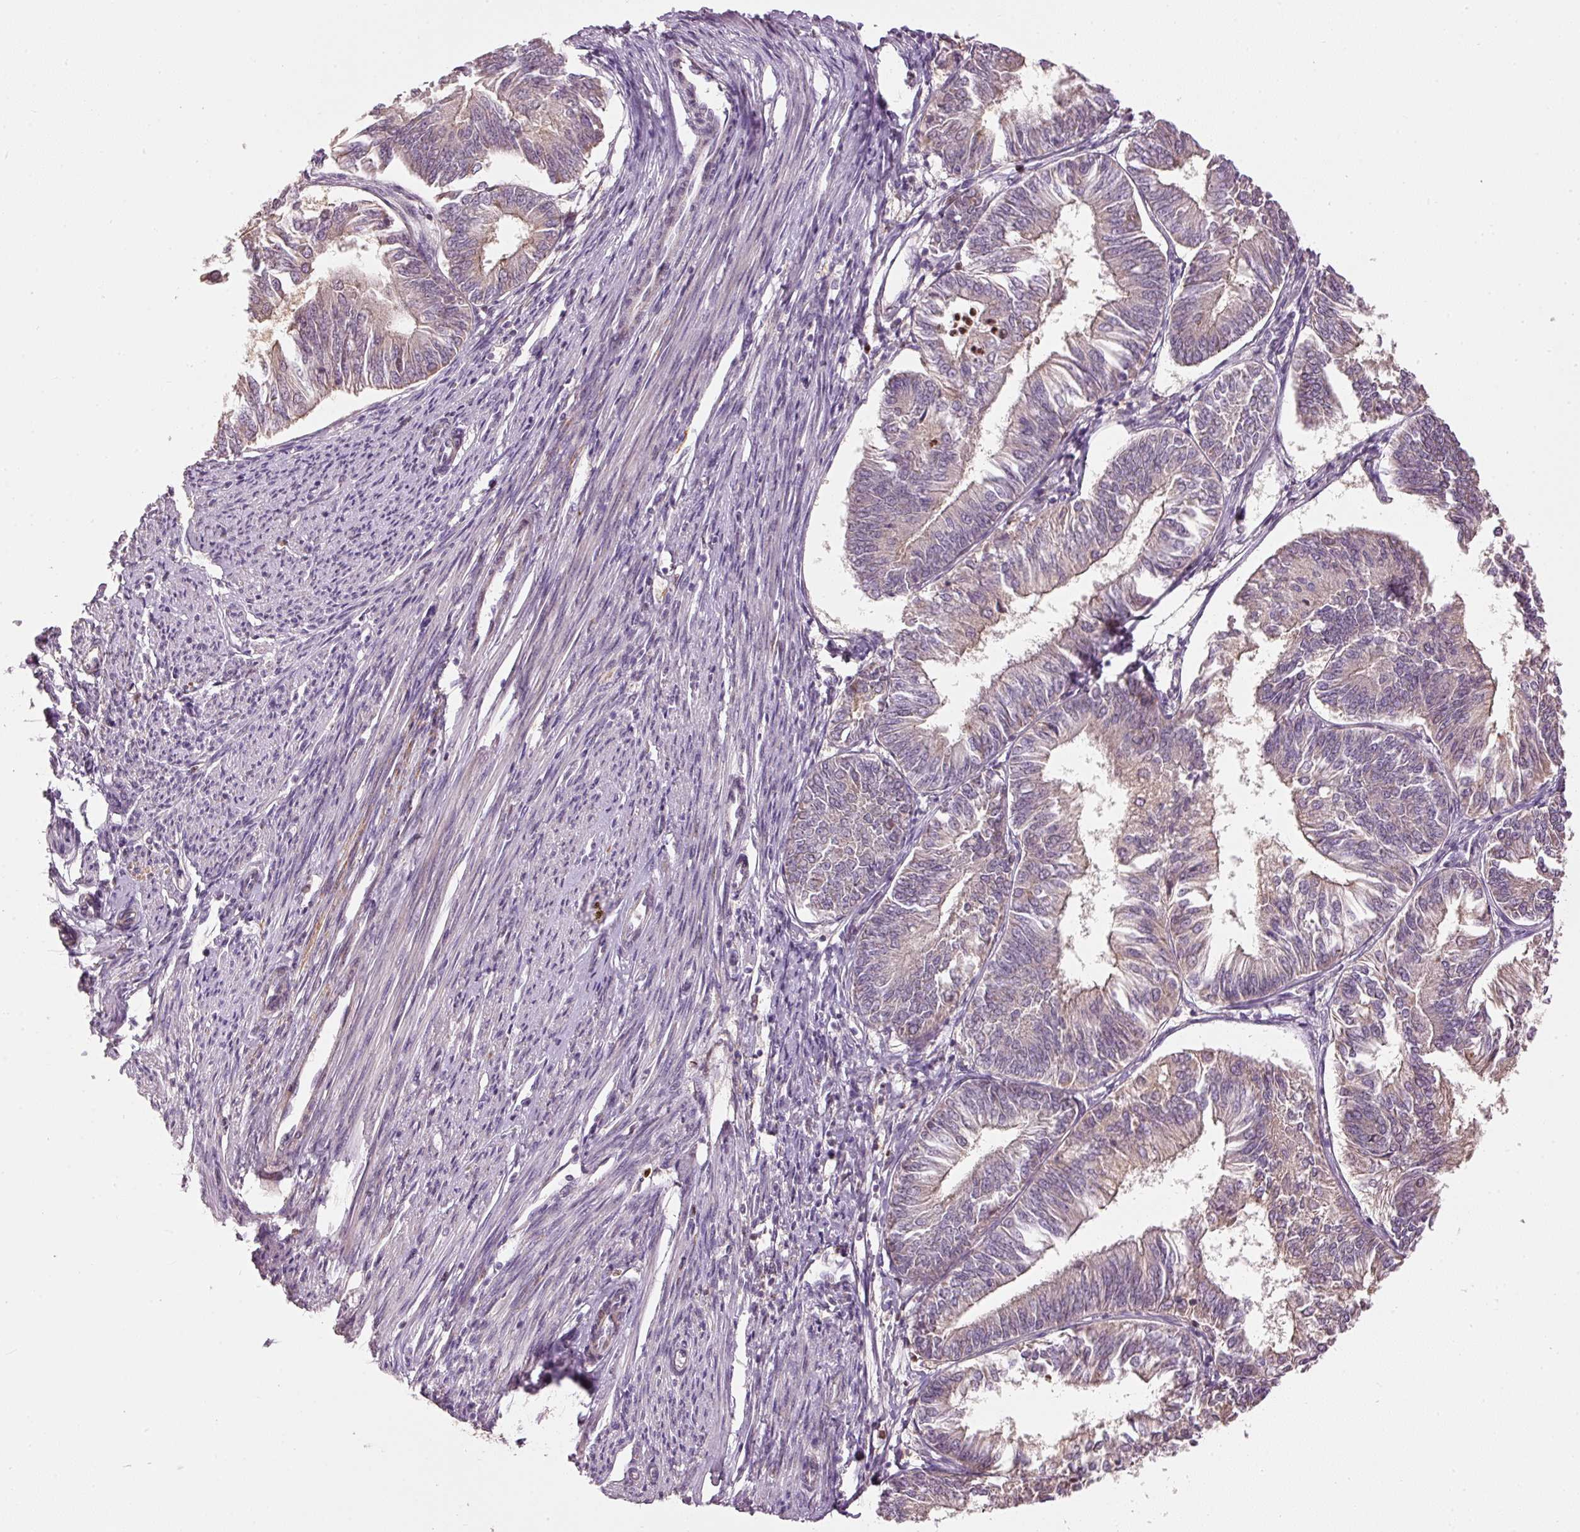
{"staining": {"intensity": "weak", "quantity": "<25%", "location": "cytoplasmic/membranous"}, "tissue": "endometrial cancer", "cell_type": "Tumor cells", "image_type": "cancer", "snomed": [{"axis": "morphology", "description": "Adenocarcinoma, NOS"}, {"axis": "topography", "description": "Endometrium"}], "caption": "High power microscopy micrograph of an immunohistochemistry (IHC) histopathology image of endometrial cancer (adenocarcinoma), revealing no significant expression in tumor cells.", "gene": "MTHFD1L", "patient": {"sex": "female", "age": 58}}